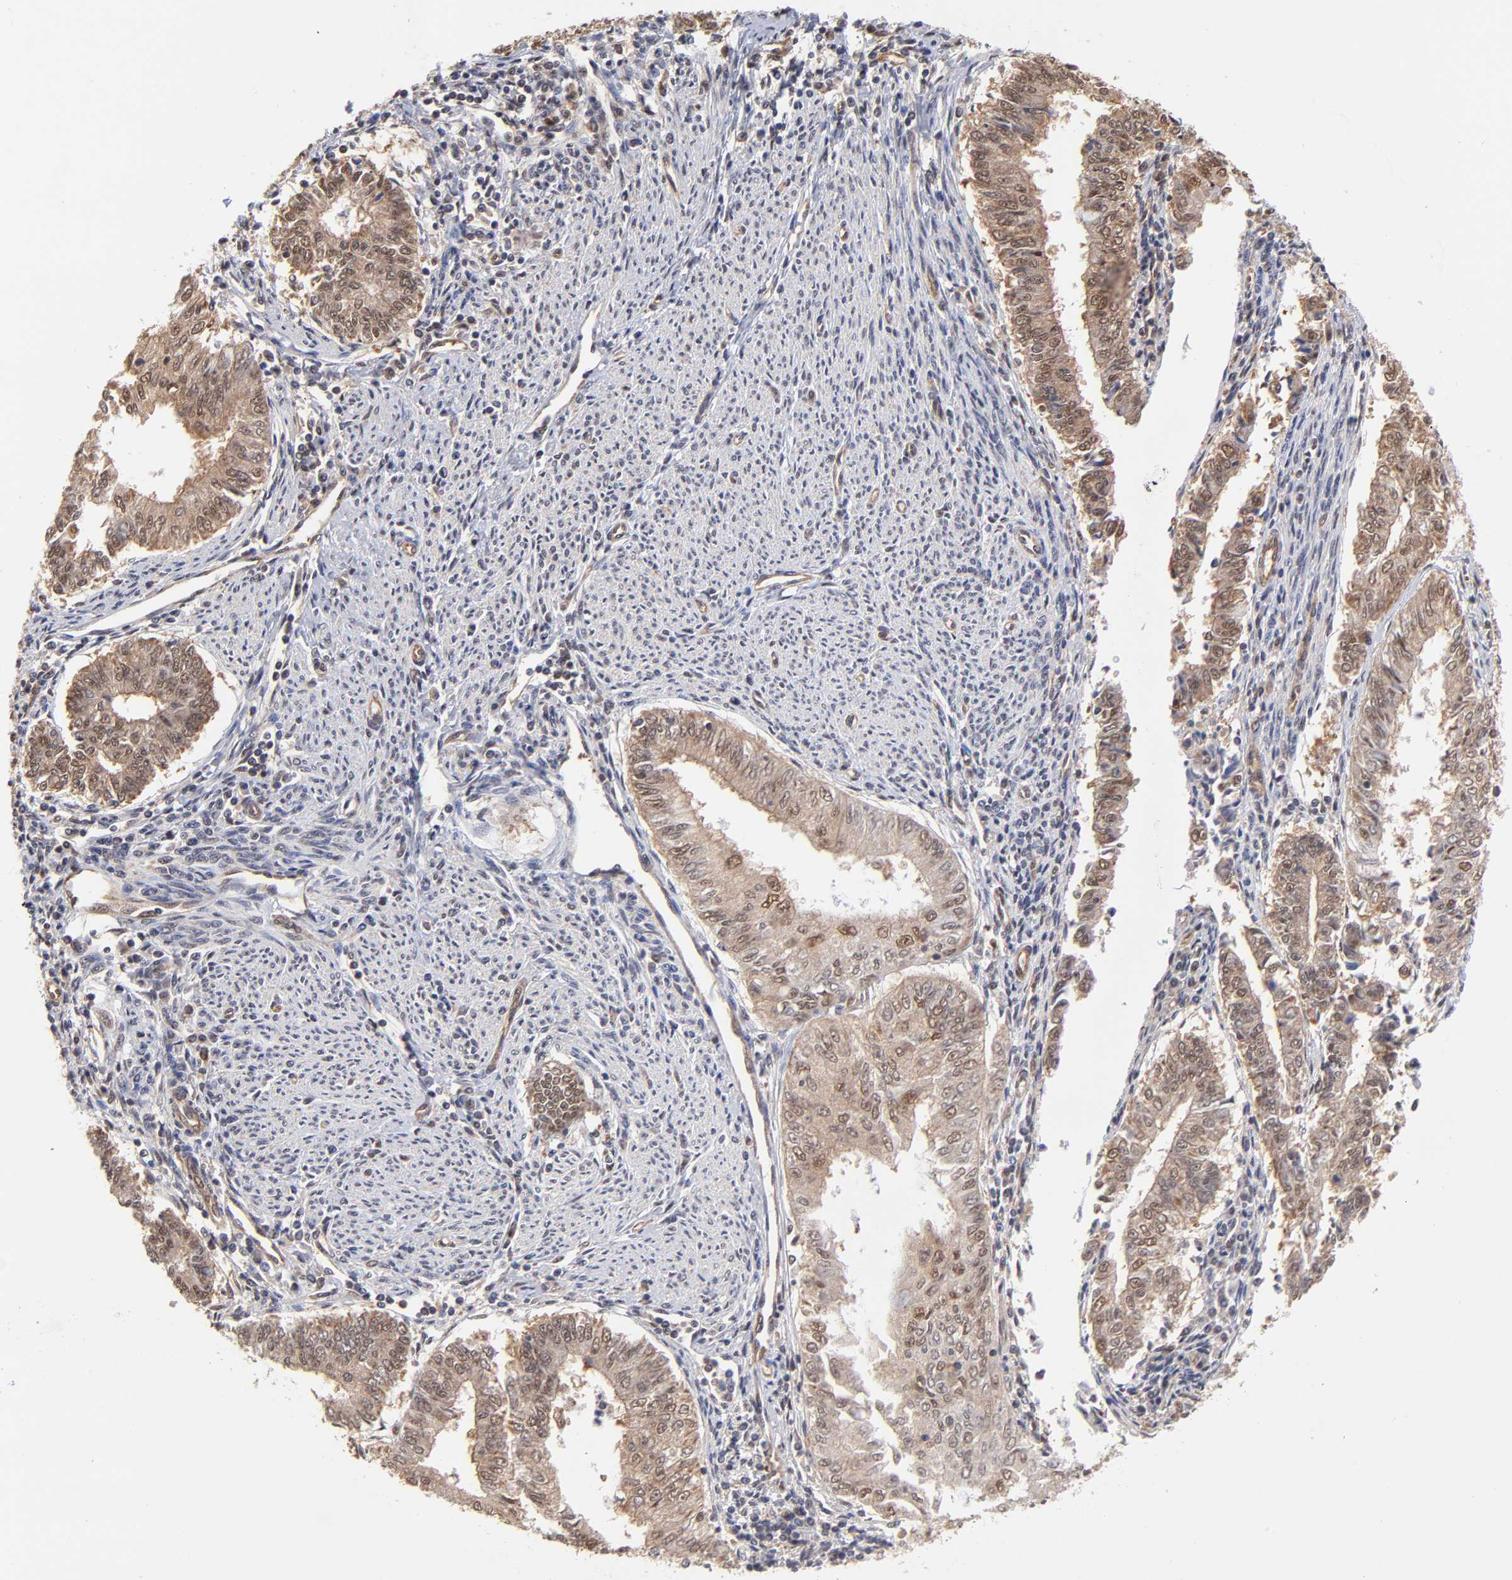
{"staining": {"intensity": "moderate", "quantity": ">75%", "location": "cytoplasmic/membranous,nuclear"}, "tissue": "endometrial cancer", "cell_type": "Tumor cells", "image_type": "cancer", "snomed": [{"axis": "morphology", "description": "Adenocarcinoma, NOS"}, {"axis": "topography", "description": "Endometrium"}], "caption": "The immunohistochemical stain highlights moderate cytoplasmic/membranous and nuclear positivity in tumor cells of endometrial adenocarcinoma tissue. The staining was performed using DAB, with brown indicating positive protein expression. Nuclei are stained blue with hematoxylin.", "gene": "PSMC4", "patient": {"sex": "female", "age": 66}}